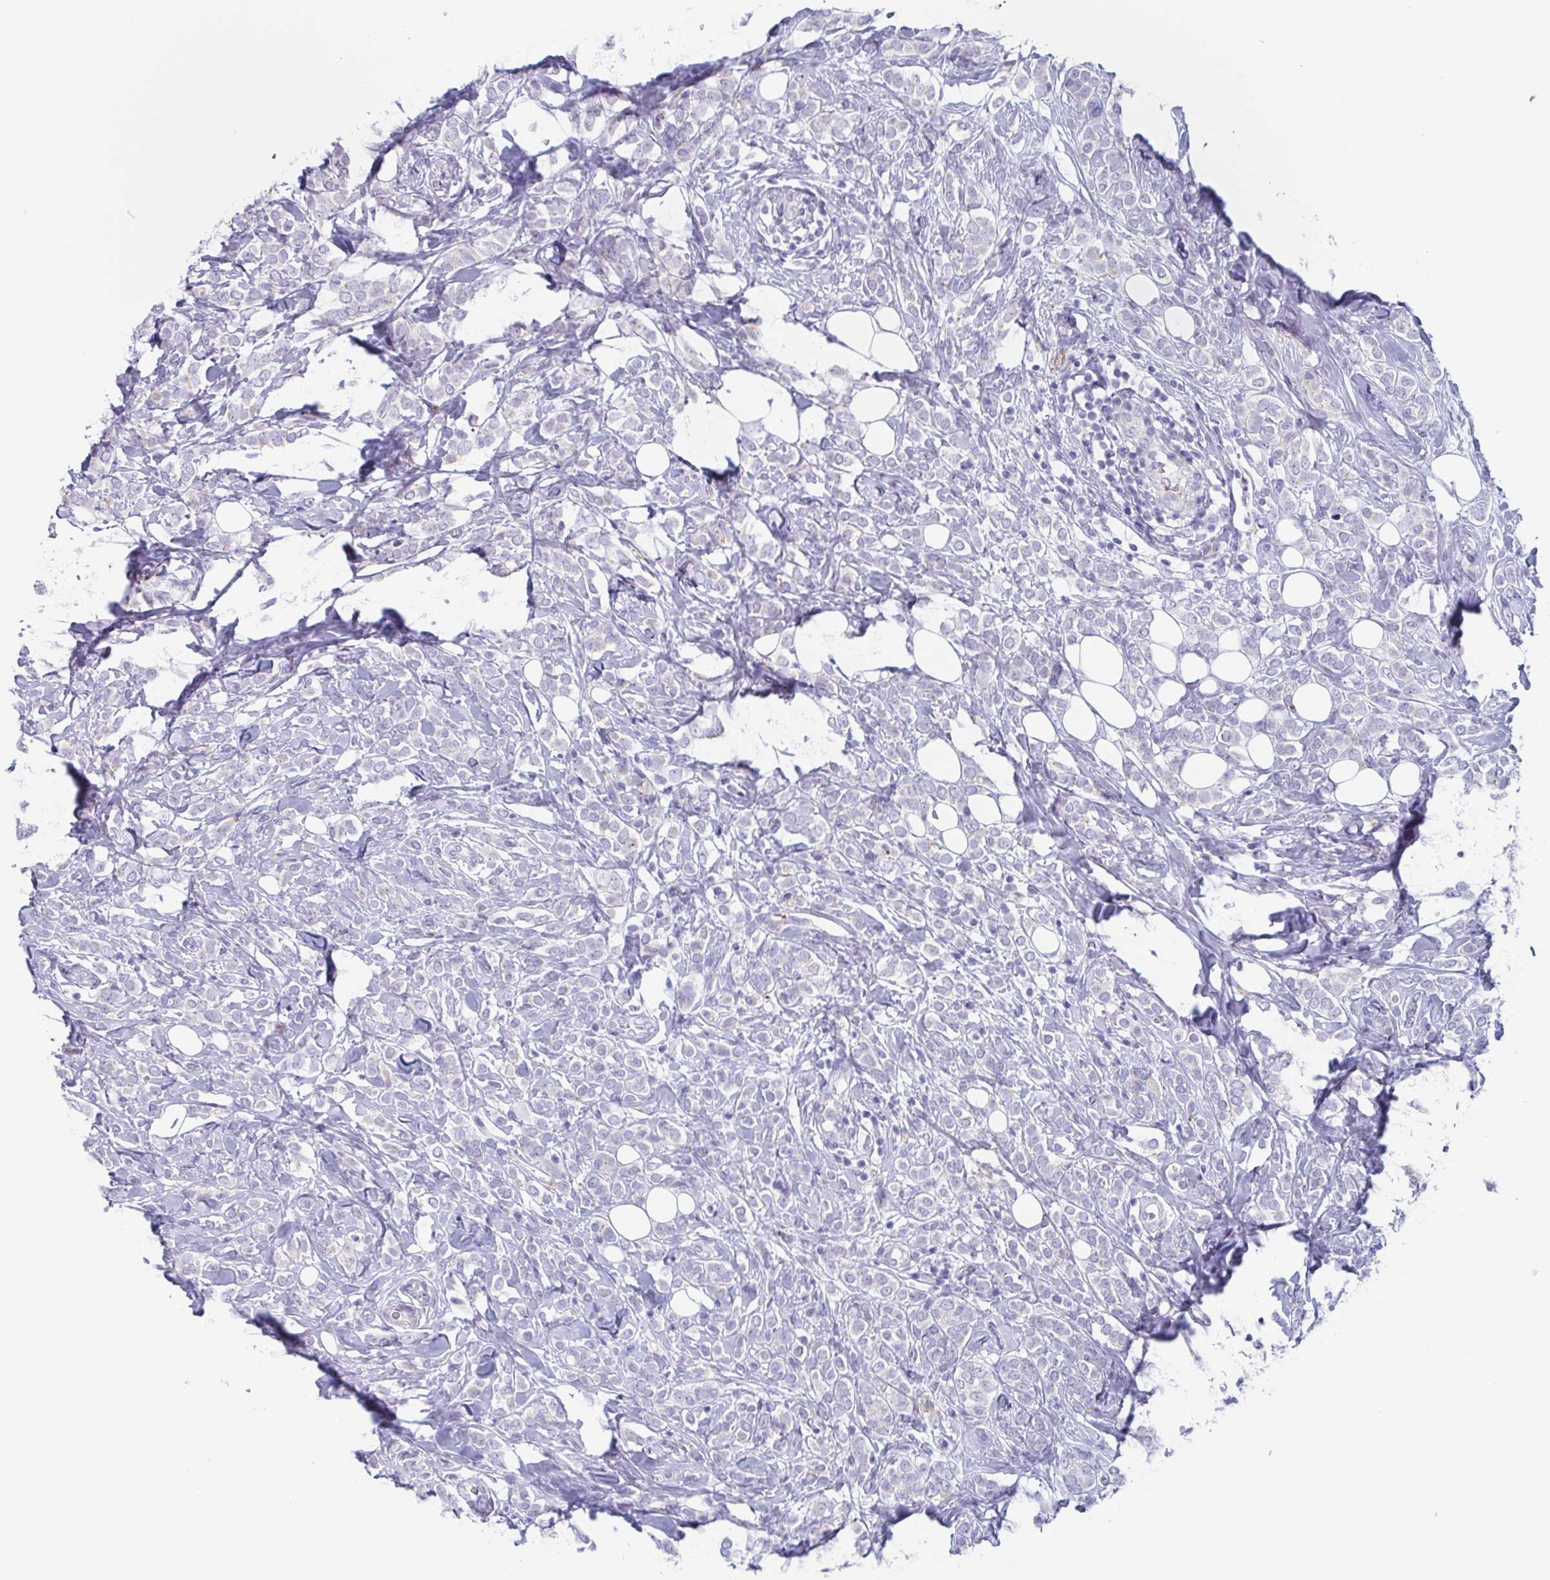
{"staining": {"intensity": "negative", "quantity": "none", "location": "none"}, "tissue": "breast cancer", "cell_type": "Tumor cells", "image_type": "cancer", "snomed": [{"axis": "morphology", "description": "Lobular carcinoma"}, {"axis": "topography", "description": "Breast"}], "caption": "DAB immunohistochemical staining of breast cancer (lobular carcinoma) shows no significant expression in tumor cells. (Immunohistochemistry (ihc), brightfield microscopy, high magnification).", "gene": "LYRM2", "patient": {"sex": "female", "age": 49}}